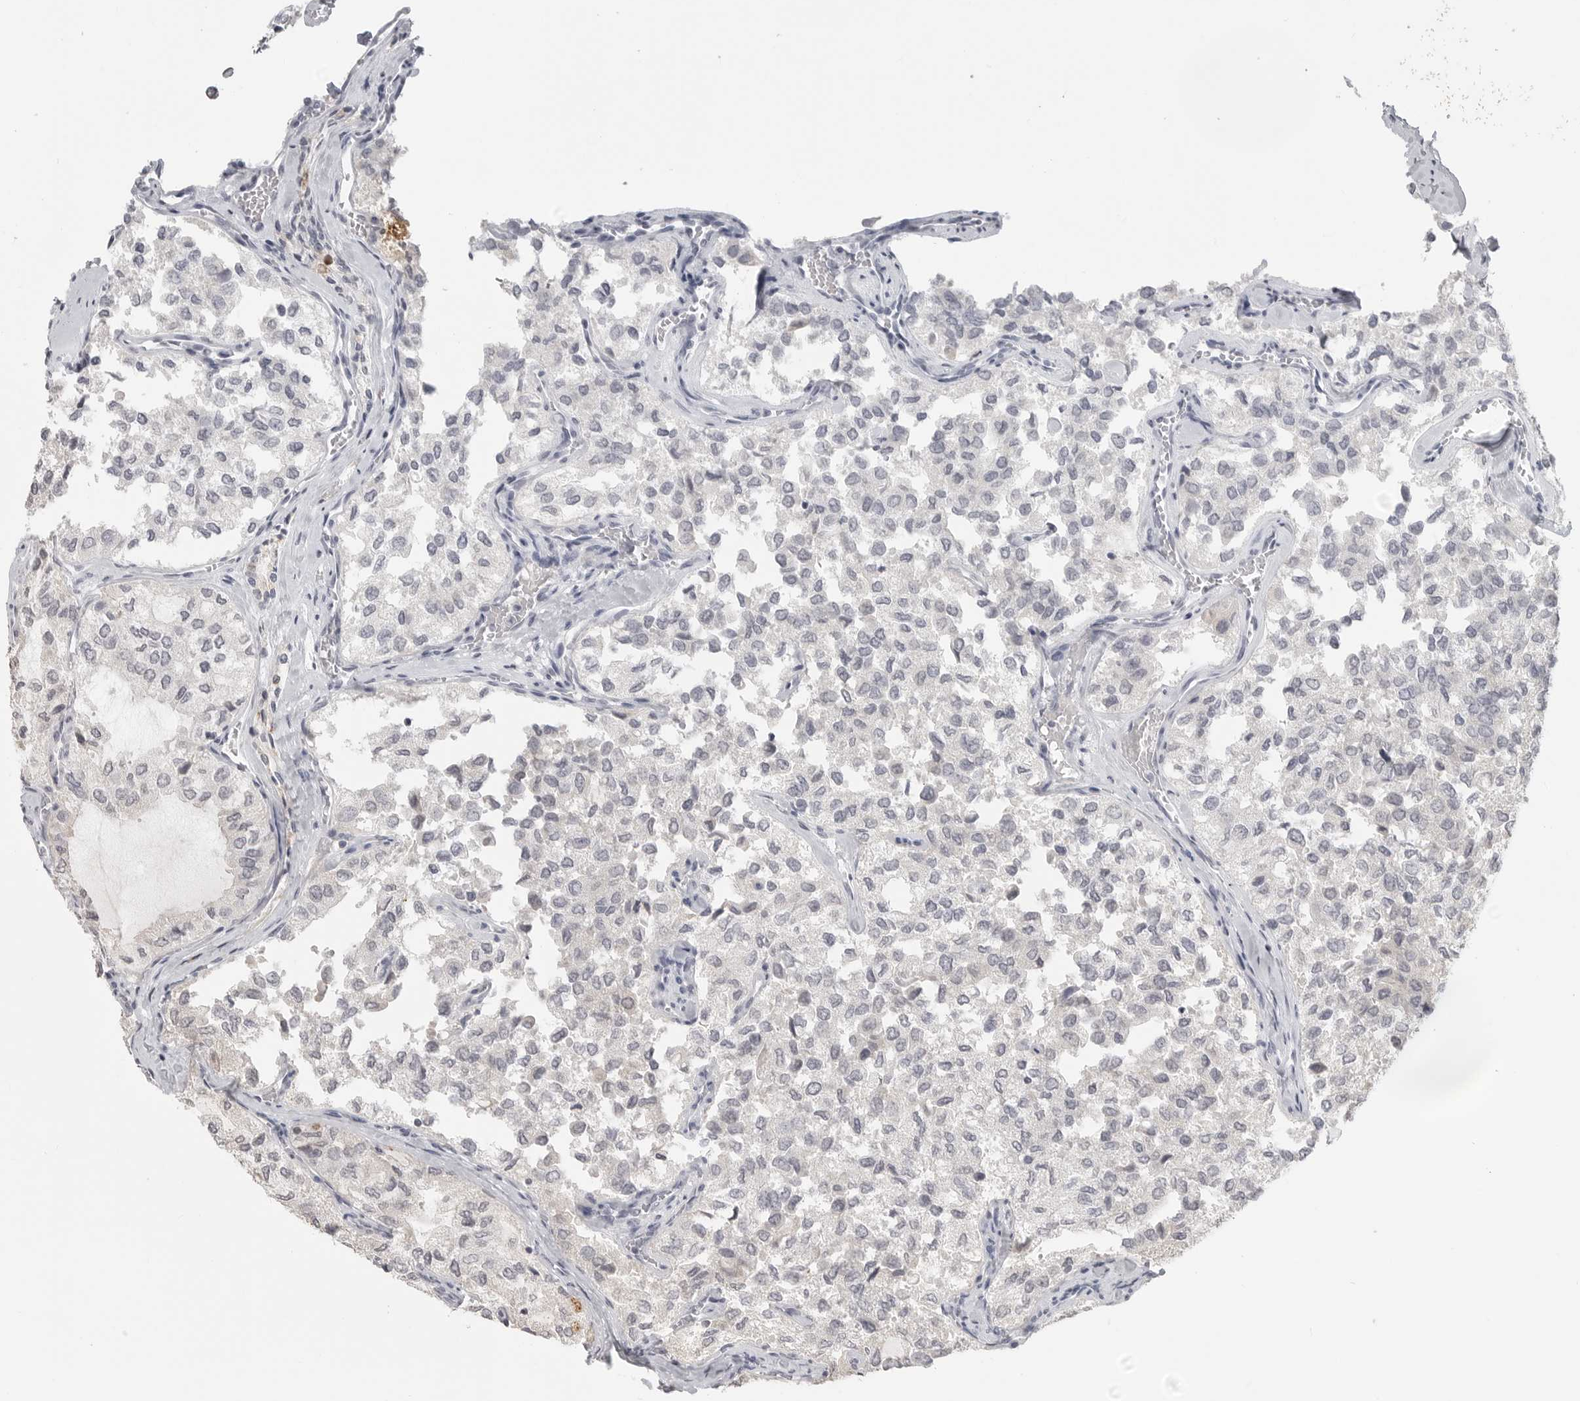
{"staining": {"intensity": "negative", "quantity": "none", "location": "none"}, "tissue": "thyroid cancer", "cell_type": "Tumor cells", "image_type": "cancer", "snomed": [{"axis": "morphology", "description": "Follicular adenoma carcinoma, NOS"}, {"axis": "topography", "description": "Thyroid gland"}], "caption": "Thyroid follicular adenoma carcinoma was stained to show a protein in brown. There is no significant positivity in tumor cells.", "gene": "PRSS1", "patient": {"sex": "male", "age": 75}}